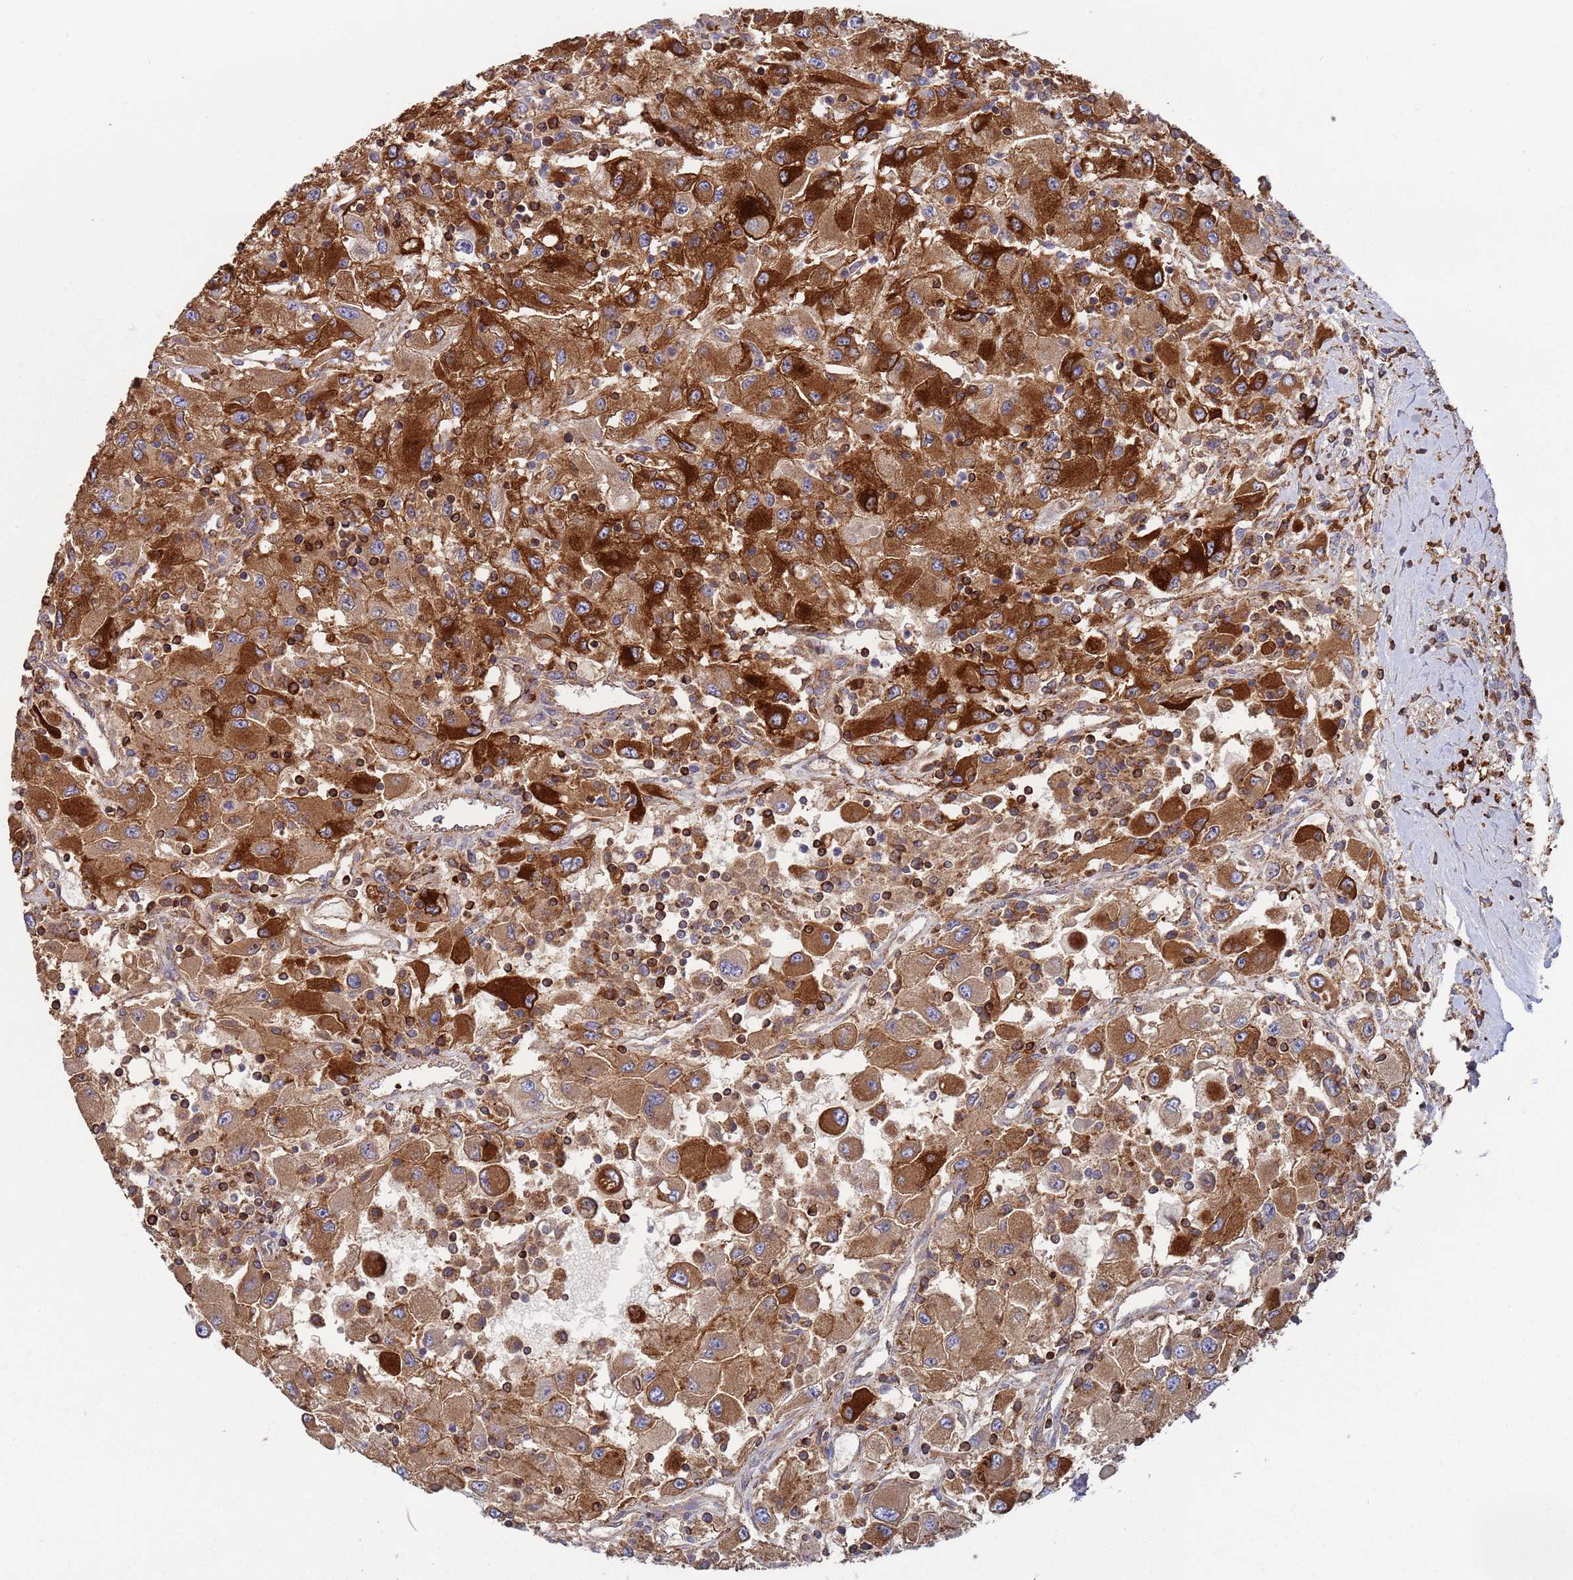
{"staining": {"intensity": "moderate", "quantity": ">75%", "location": "cytoplasmic/membranous"}, "tissue": "renal cancer", "cell_type": "Tumor cells", "image_type": "cancer", "snomed": [{"axis": "morphology", "description": "Adenocarcinoma, NOS"}, {"axis": "topography", "description": "Kidney"}], "caption": "Immunohistochemistry of human renal cancer demonstrates medium levels of moderate cytoplasmic/membranous staining in about >75% of tumor cells.", "gene": "MALRD1", "patient": {"sex": "female", "age": 67}}